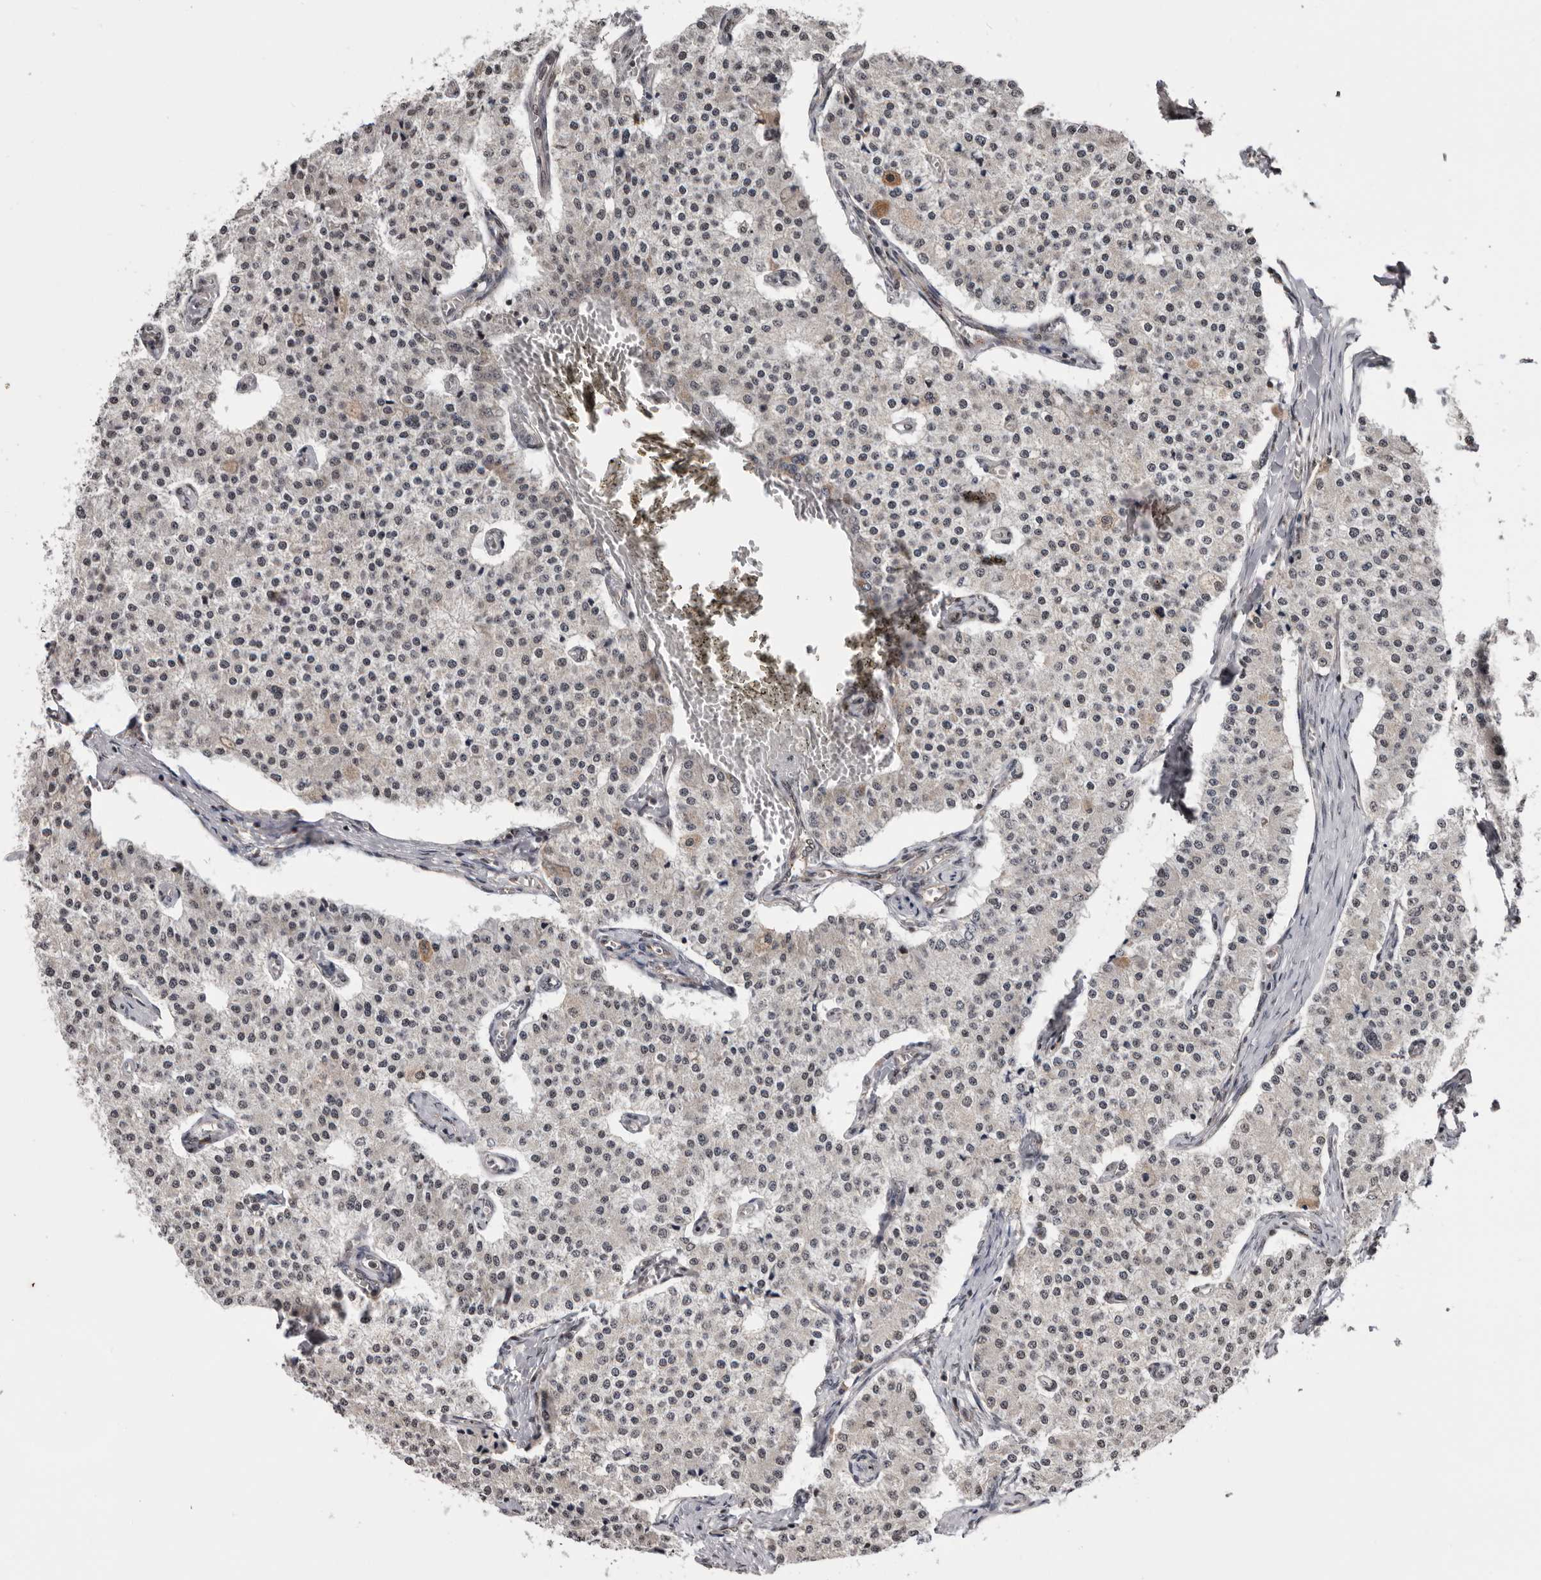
{"staining": {"intensity": "weak", "quantity": "<25%", "location": "cytoplasmic/membranous,nuclear"}, "tissue": "carcinoid", "cell_type": "Tumor cells", "image_type": "cancer", "snomed": [{"axis": "morphology", "description": "Carcinoid, malignant, NOS"}, {"axis": "topography", "description": "Colon"}], "caption": "Tumor cells show no significant protein expression in carcinoid (malignant).", "gene": "MOGAT2", "patient": {"sex": "female", "age": 52}}